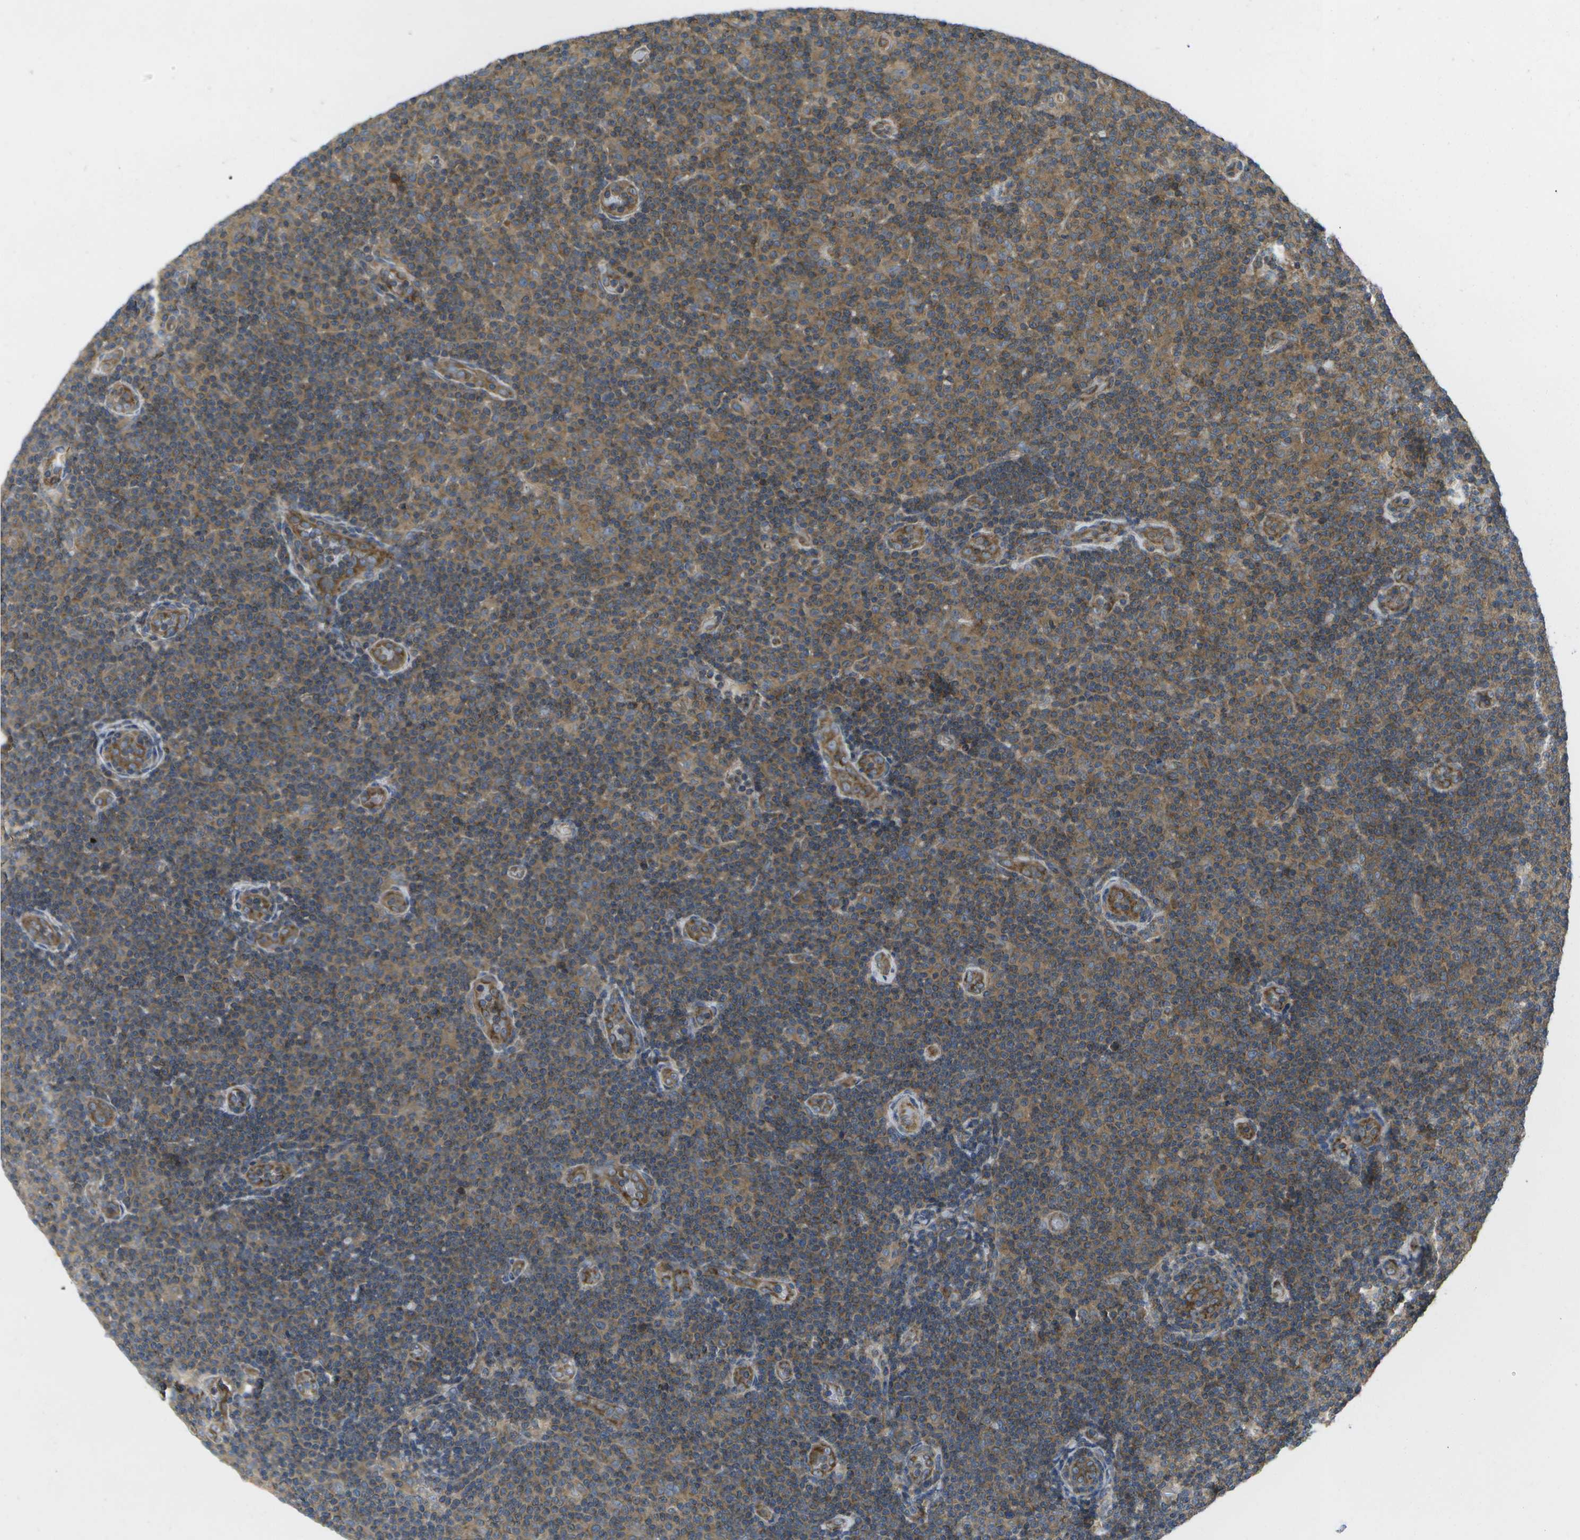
{"staining": {"intensity": "moderate", "quantity": ">75%", "location": "cytoplasmic/membranous"}, "tissue": "lymphoma", "cell_type": "Tumor cells", "image_type": "cancer", "snomed": [{"axis": "morphology", "description": "Malignant lymphoma, non-Hodgkin's type, Low grade"}, {"axis": "topography", "description": "Lymph node"}], "caption": "Lymphoma tissue reveals moderate cytoplasmic/membranous staining in about >75% of tumor cells", "gene": "DPM3", "patient": {"sex": "male", "age": 83}}